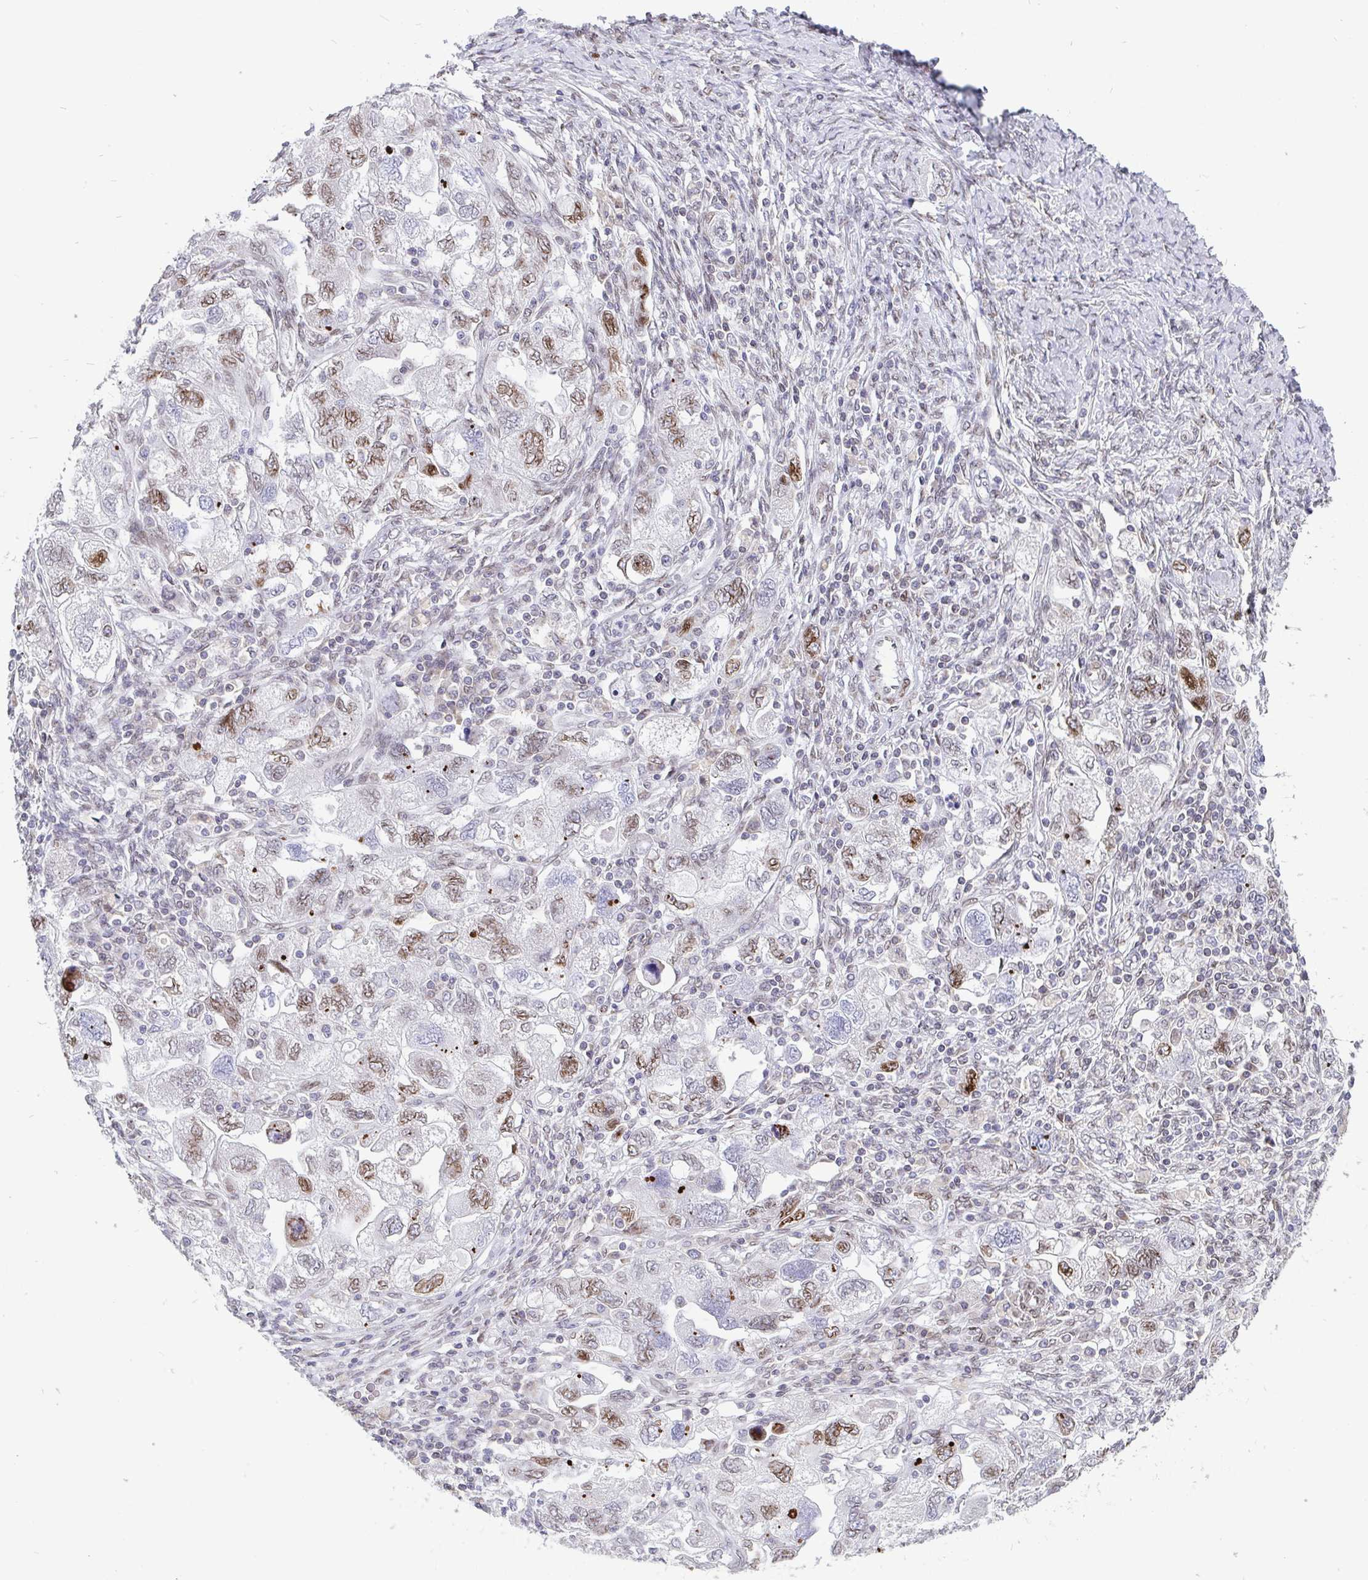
{"staining": {"intensity": "moderate", "quantity": "25%-75%", "location": "cytoplasmic/membranous,nuclear"}, "tissue": "ovarian cancer", "cell_type": "Tumor cells", "image_type": "cancer", "snomed": [{"axis": "morphology", "description": "Carcinoma, NOS"}, {"axis": "morphology", "description": "Cystadenocarcinoma, serous, NOS"}, {"axis": "topography", "description": "Ovary"}], "caption": "Human ovarian serous cystadenocarcinoma stained with a protein marker shows moderate staining in tumor cells.", "gene": "EMD", "patient": {"sex": "female", "age": 69}}